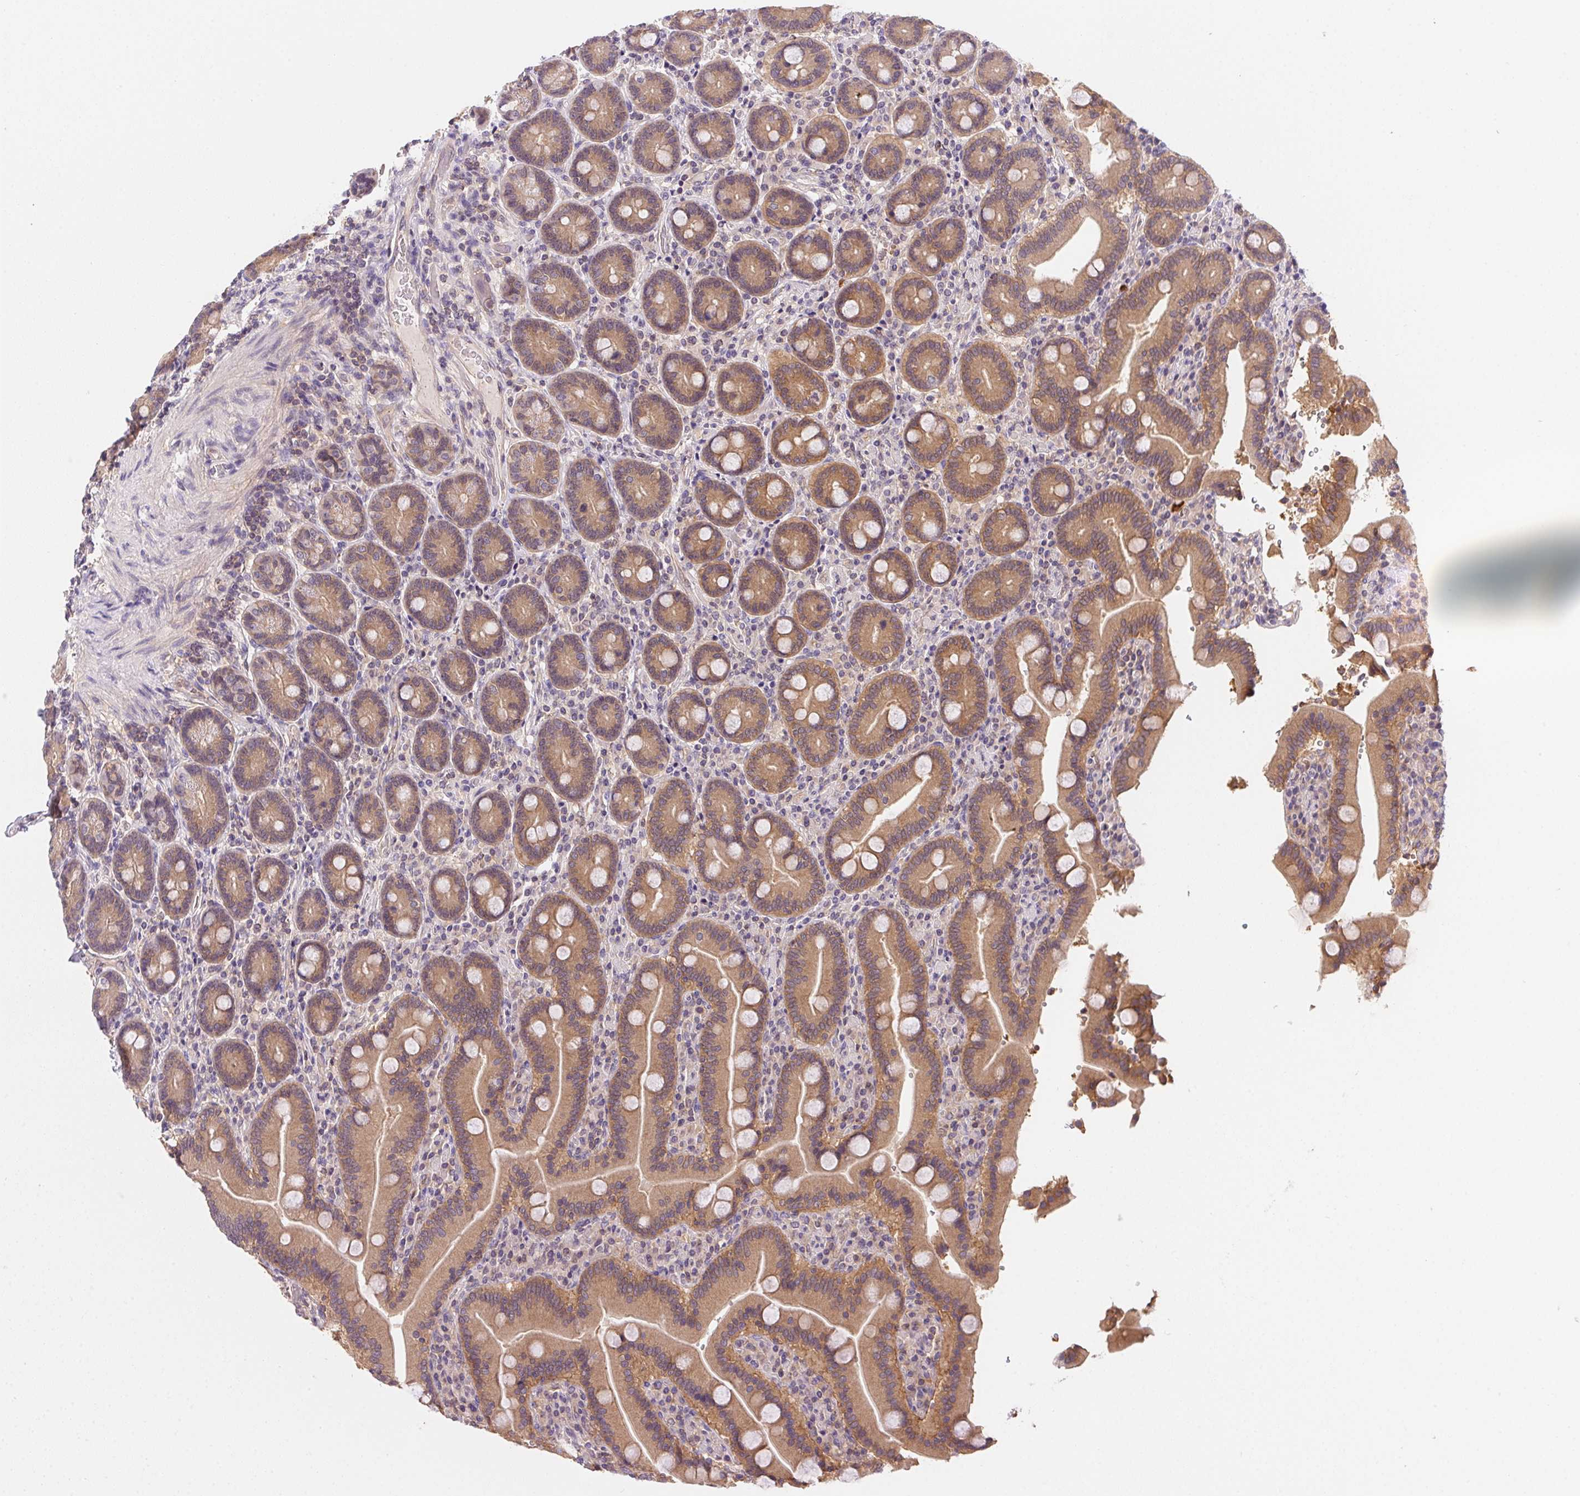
{"staining": {"intensity": "moderate", "quantity": "25%-75%", "location": "cytoplasmic/membranous"}, "tissue": "duodenum", "cell_type": "Glandular cells", "image_type": "normal", "snomed": [{"axis": "morphology", "description": "Normal tissue, NOS"}, {"axis": "topography", "description": "Duodenum"}], "caption": "Duodenum was stained to show a protein in brown. There is medium levels of moderate cytoplasmic/membranous positivity in approximately 25%-75% of glandular cells. (DAB IHC, brown staining for protein, blue staining for nuclei).", "gene": "PRKAA1", "patient": {"sex": "female", "age": 62}}